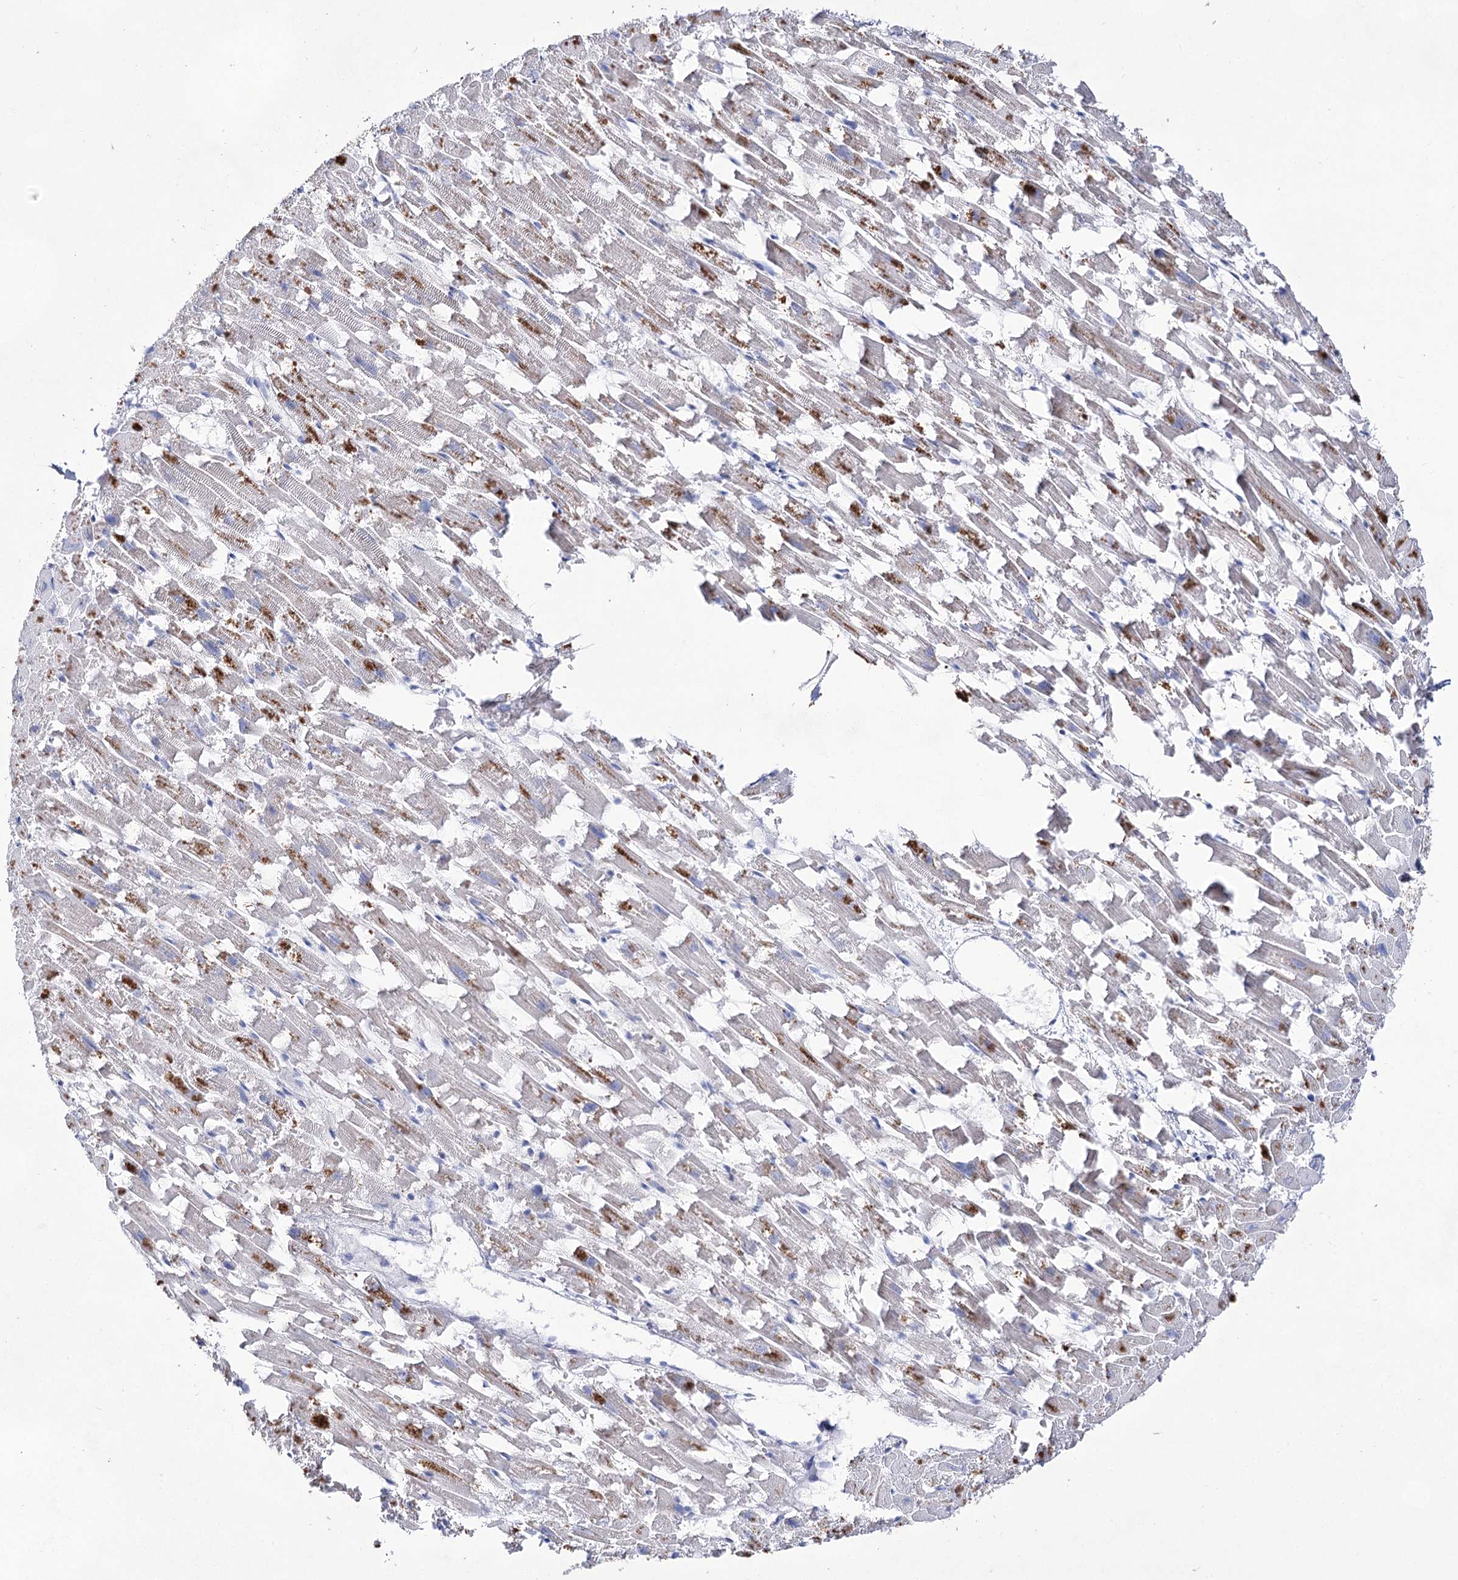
{"staining": {"intensity": "moderate", "quantity": "<25%", "location": "cytoplasmic/membranous"}, "tissue": "heart muscle", "cell_type": "Cardiomyocytes", "image_type": "normal", "snomed": [{"axis": "morphology", "description": "Normal tissue, NOS"}, {"axis": "topography", "description": "Heart"}], "caption": "This histopathology image demonstrates normal heart muscle stained with immunohistochemistry to label a protein in brown. The cytoplasmic/membranous of cardiomyocytes show moderate positivity for the protein. Nuclei are counter-stained blue.", "gene": "UGDH", "patient": {"sex": "female", "age": 64}}